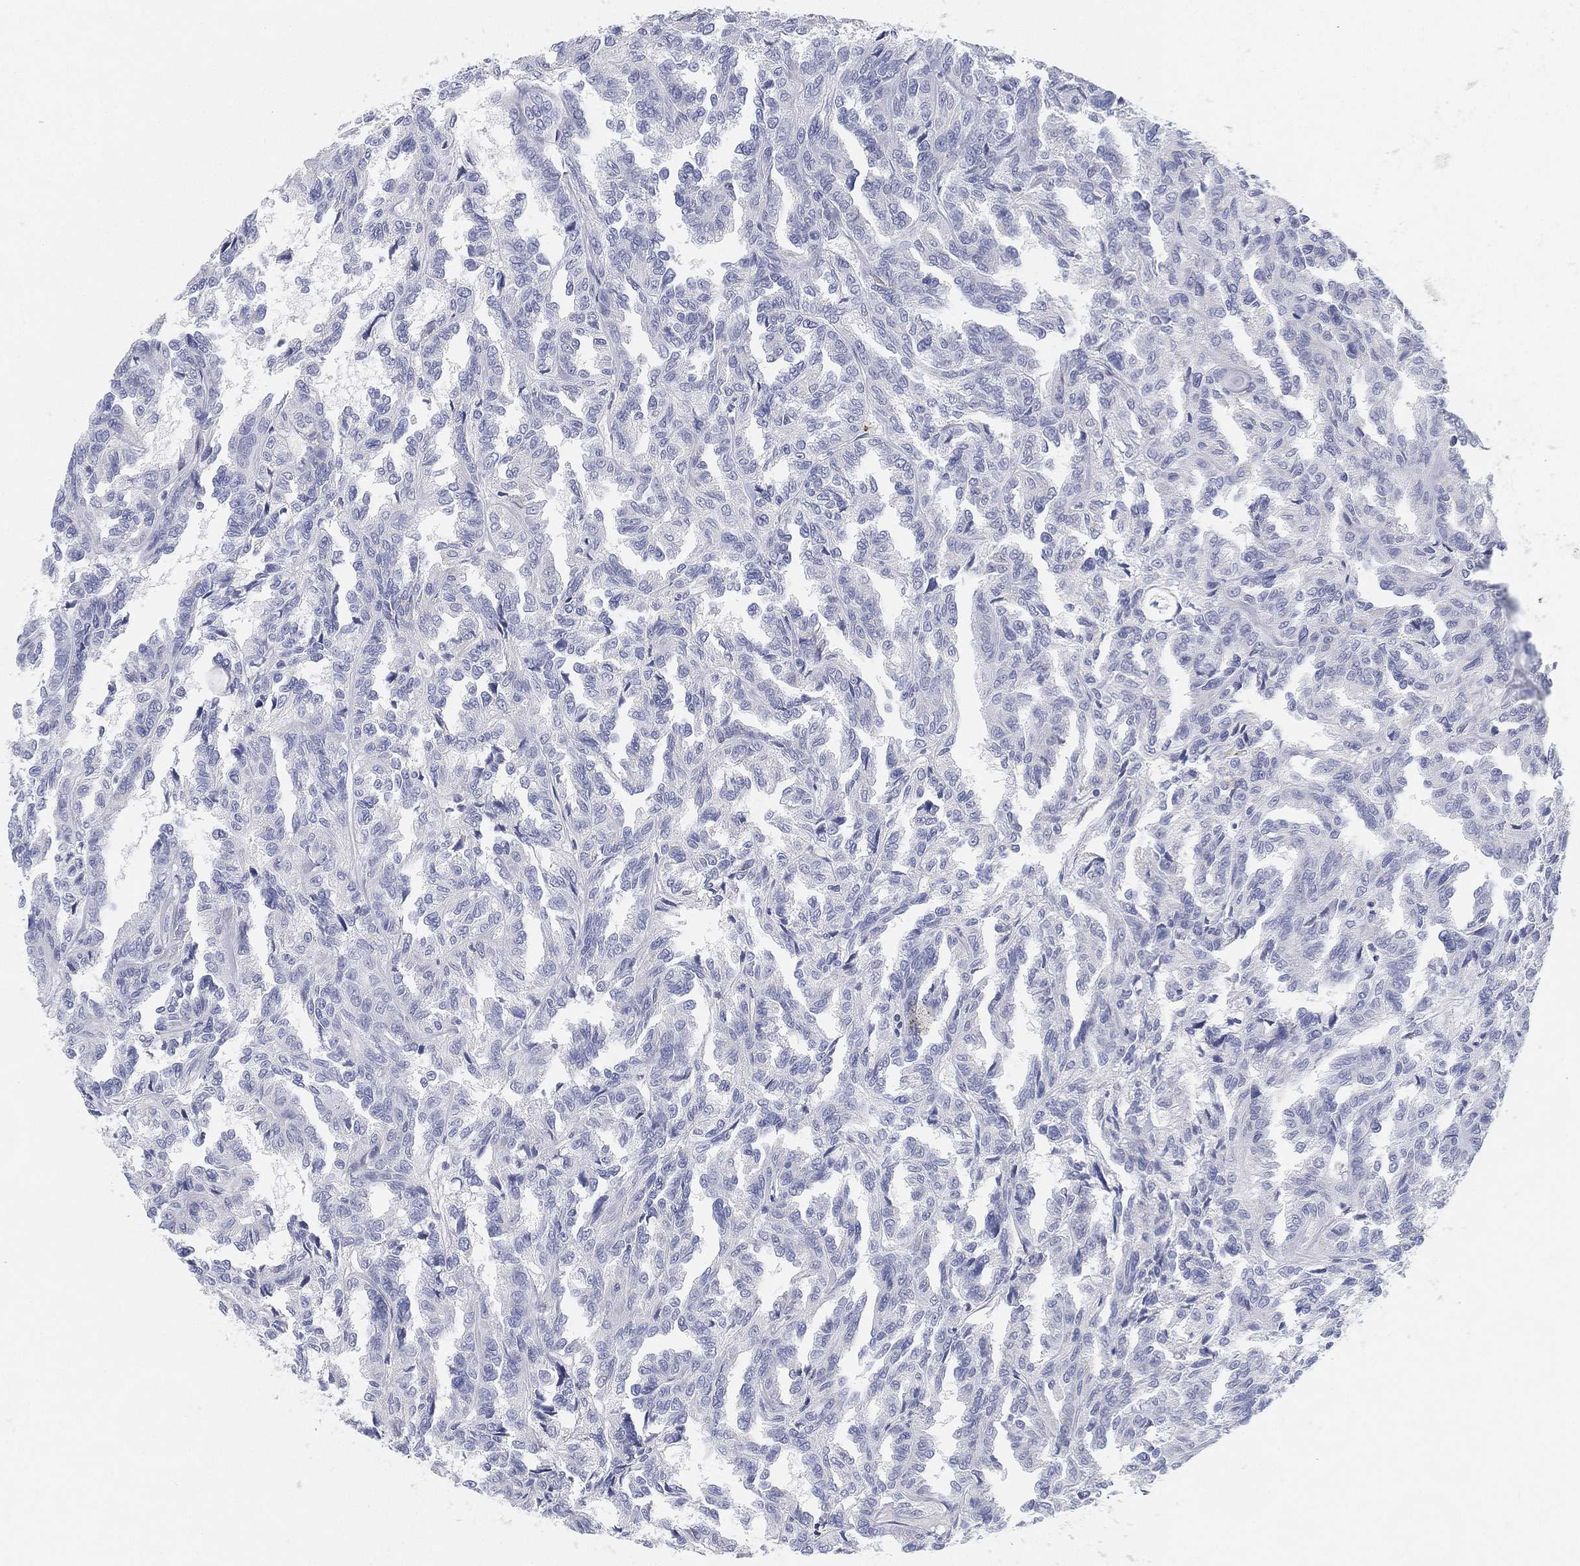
{"staining": {"intensity": "negative", "quantity": "none", "location": "none"}, "tissue": "renal cancer", "cell_type": "Tumor cells", "image_type": "cancer", "snomed": [{"axis": "morphology", "description": "Adenocarcinoma, NOS"}, {"axis": "topography", "description": "Kidney"}], "caption": "An IHC micrograph of renal adenocarcinoma is shown. There is no staining in tumor cells of renal adenocarcinoma.", "gene": "GPR61", "patient": {"sex": "male", "age": 79}}